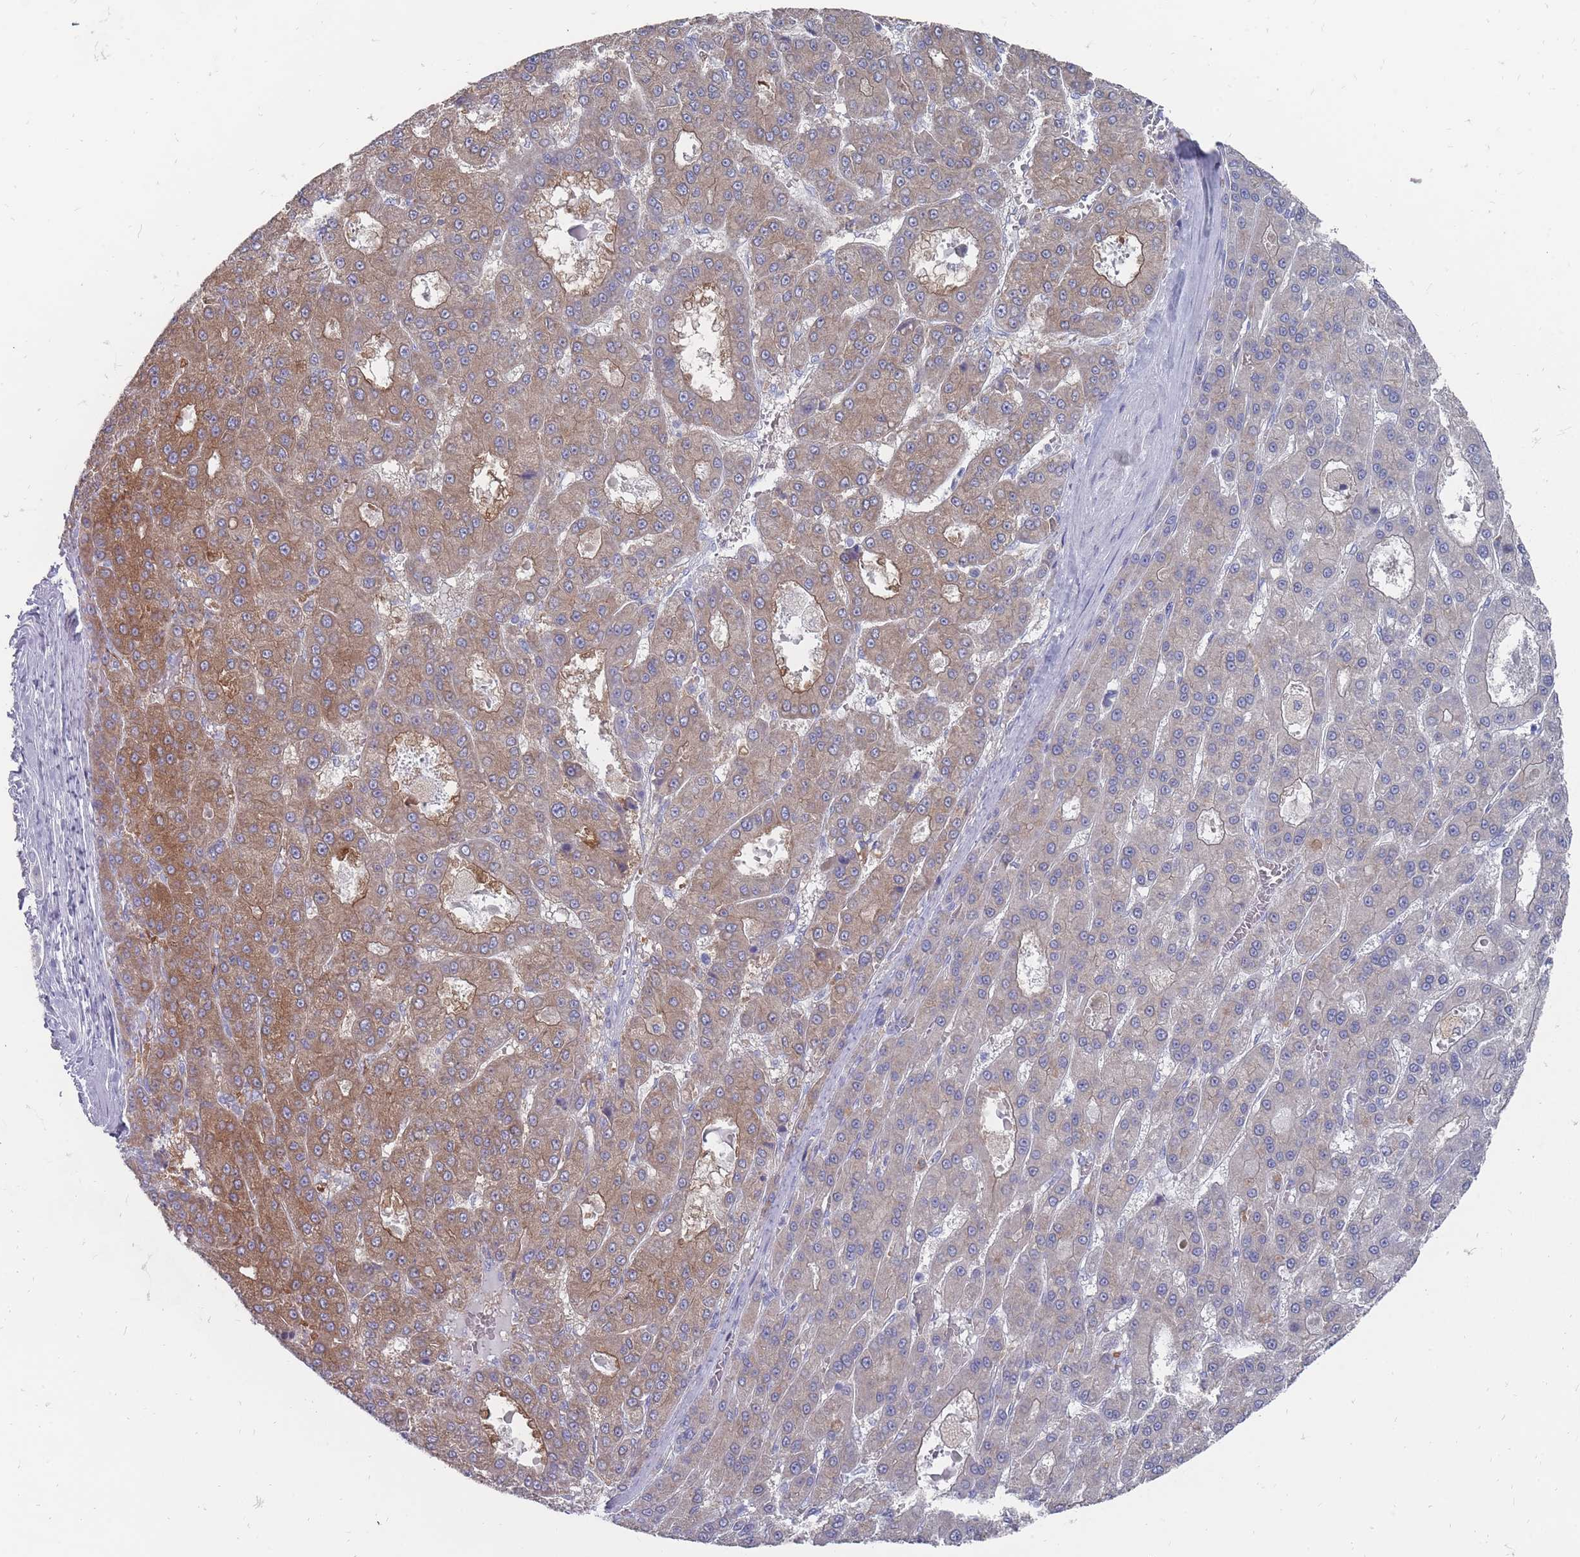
{"staining": {"intensity": "moderate", "quantity": "25%-75%", "location": "cytoplasmic/membranous"}, "tissue": "liver cancer", "cell_type": "Tumor cells", "image_type": "cancer", "snomed": [{"axis": "morphology", "description": "Carcinoma, Hepatocellular, NOS"}, {"axis": "topography", "description": "Liver"}], "caption": "IHC of liver cancer (hepatocellular carcinoma) reveals medium levels of moderate cytoplasmic/membranous staining in about 25%-75% of tumor cells.", "gene": "OTULINL", "patient": {"sex": "male", "age": 70}}